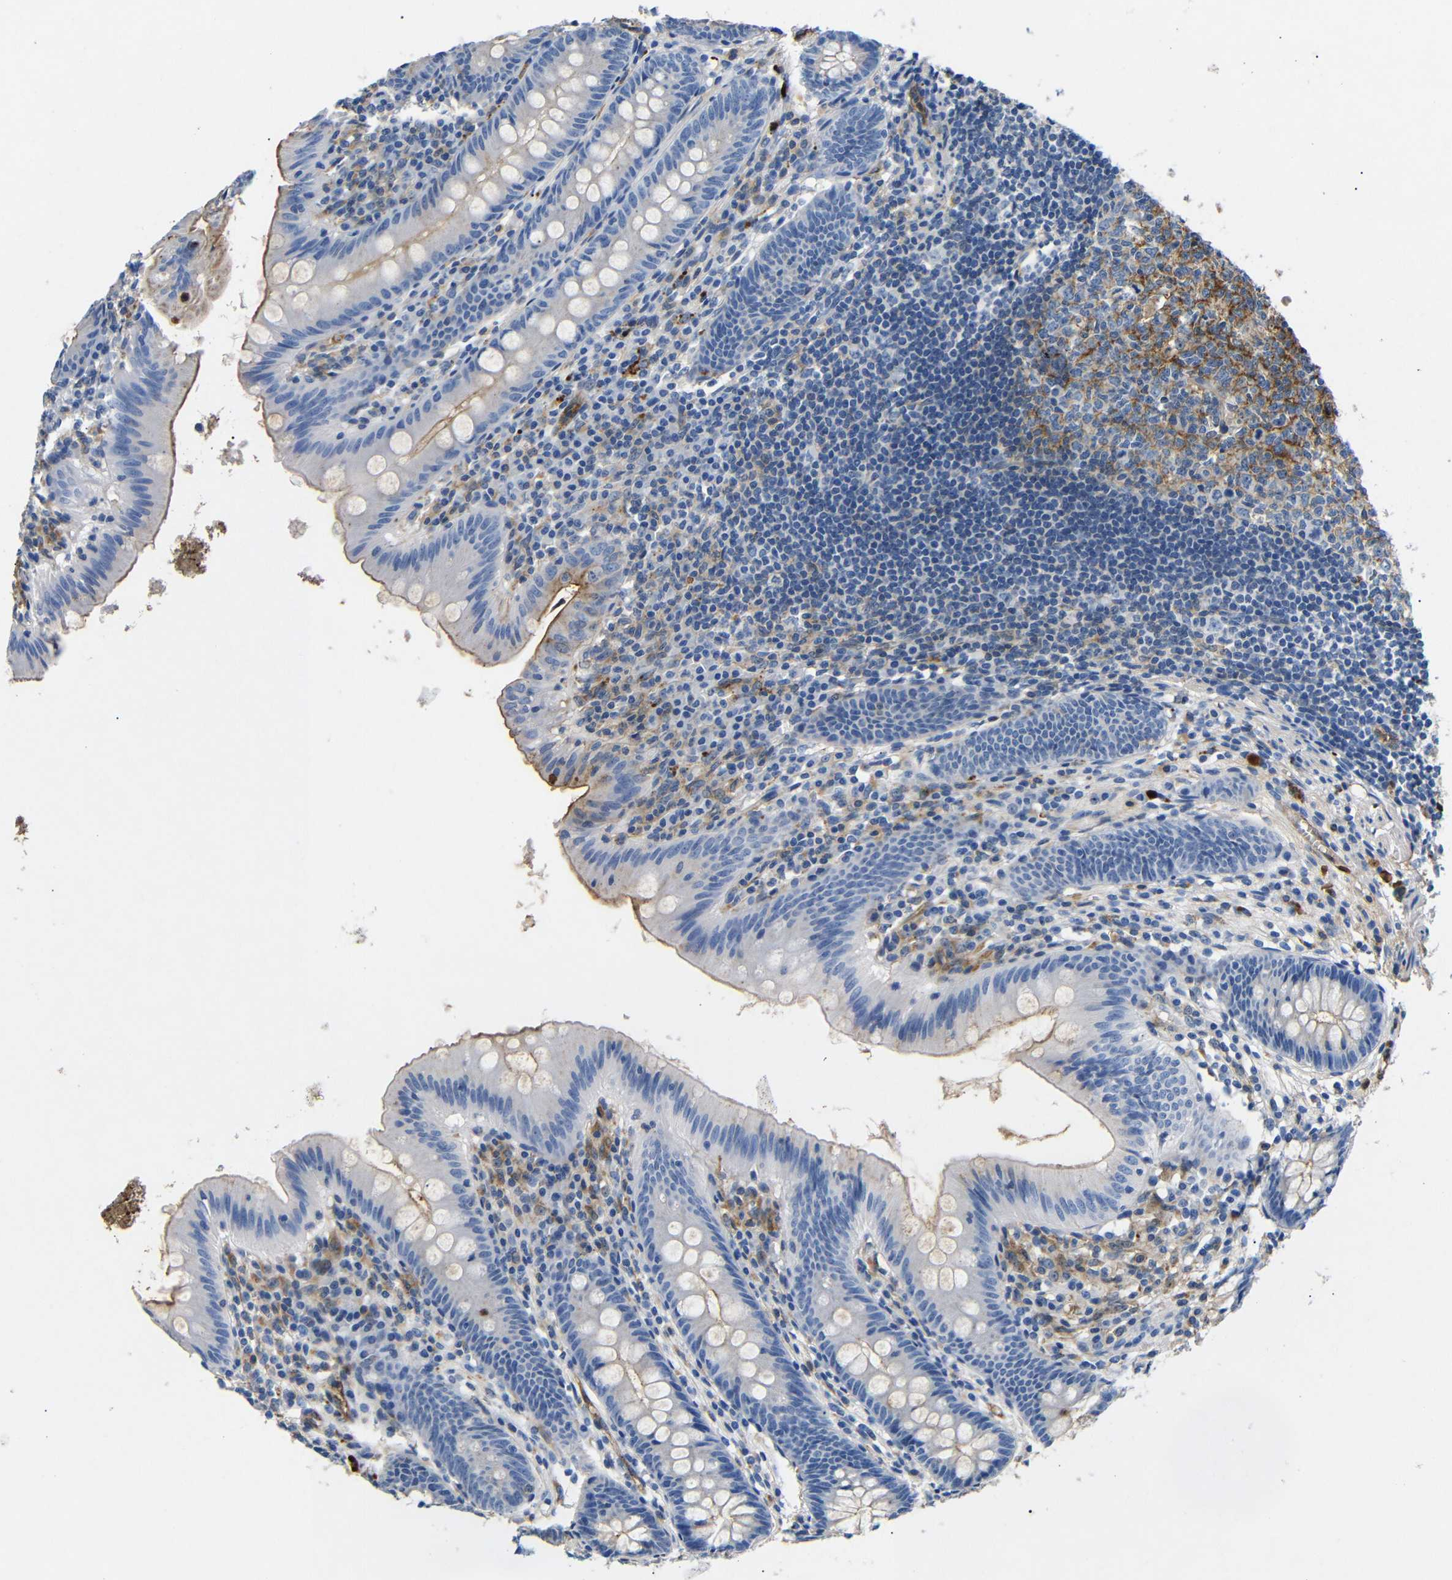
{"staining": {"intensity": "moderate", "quantity": "25%-75%", "location": "cytoplasmic/membranous"}, "tissue": "appendix", "cell_type": "Glandular cells", "image_type": "normal", "snomed": [{"axis": "morphology", "description": "Normal tissue, NOS"}, {"axis": "topography", "description": "Appendix"}], "caption": "This micrograph exhibits benign appendix stained with immunohistochemistry to label a protein in brown. The cytoplasmic/membranous of glandular cells show moderate positivity for the protein. Nuclei are counter-stained blue.", "gene": "SDCBP", "patient": {"sex": "male", "age": 56}}